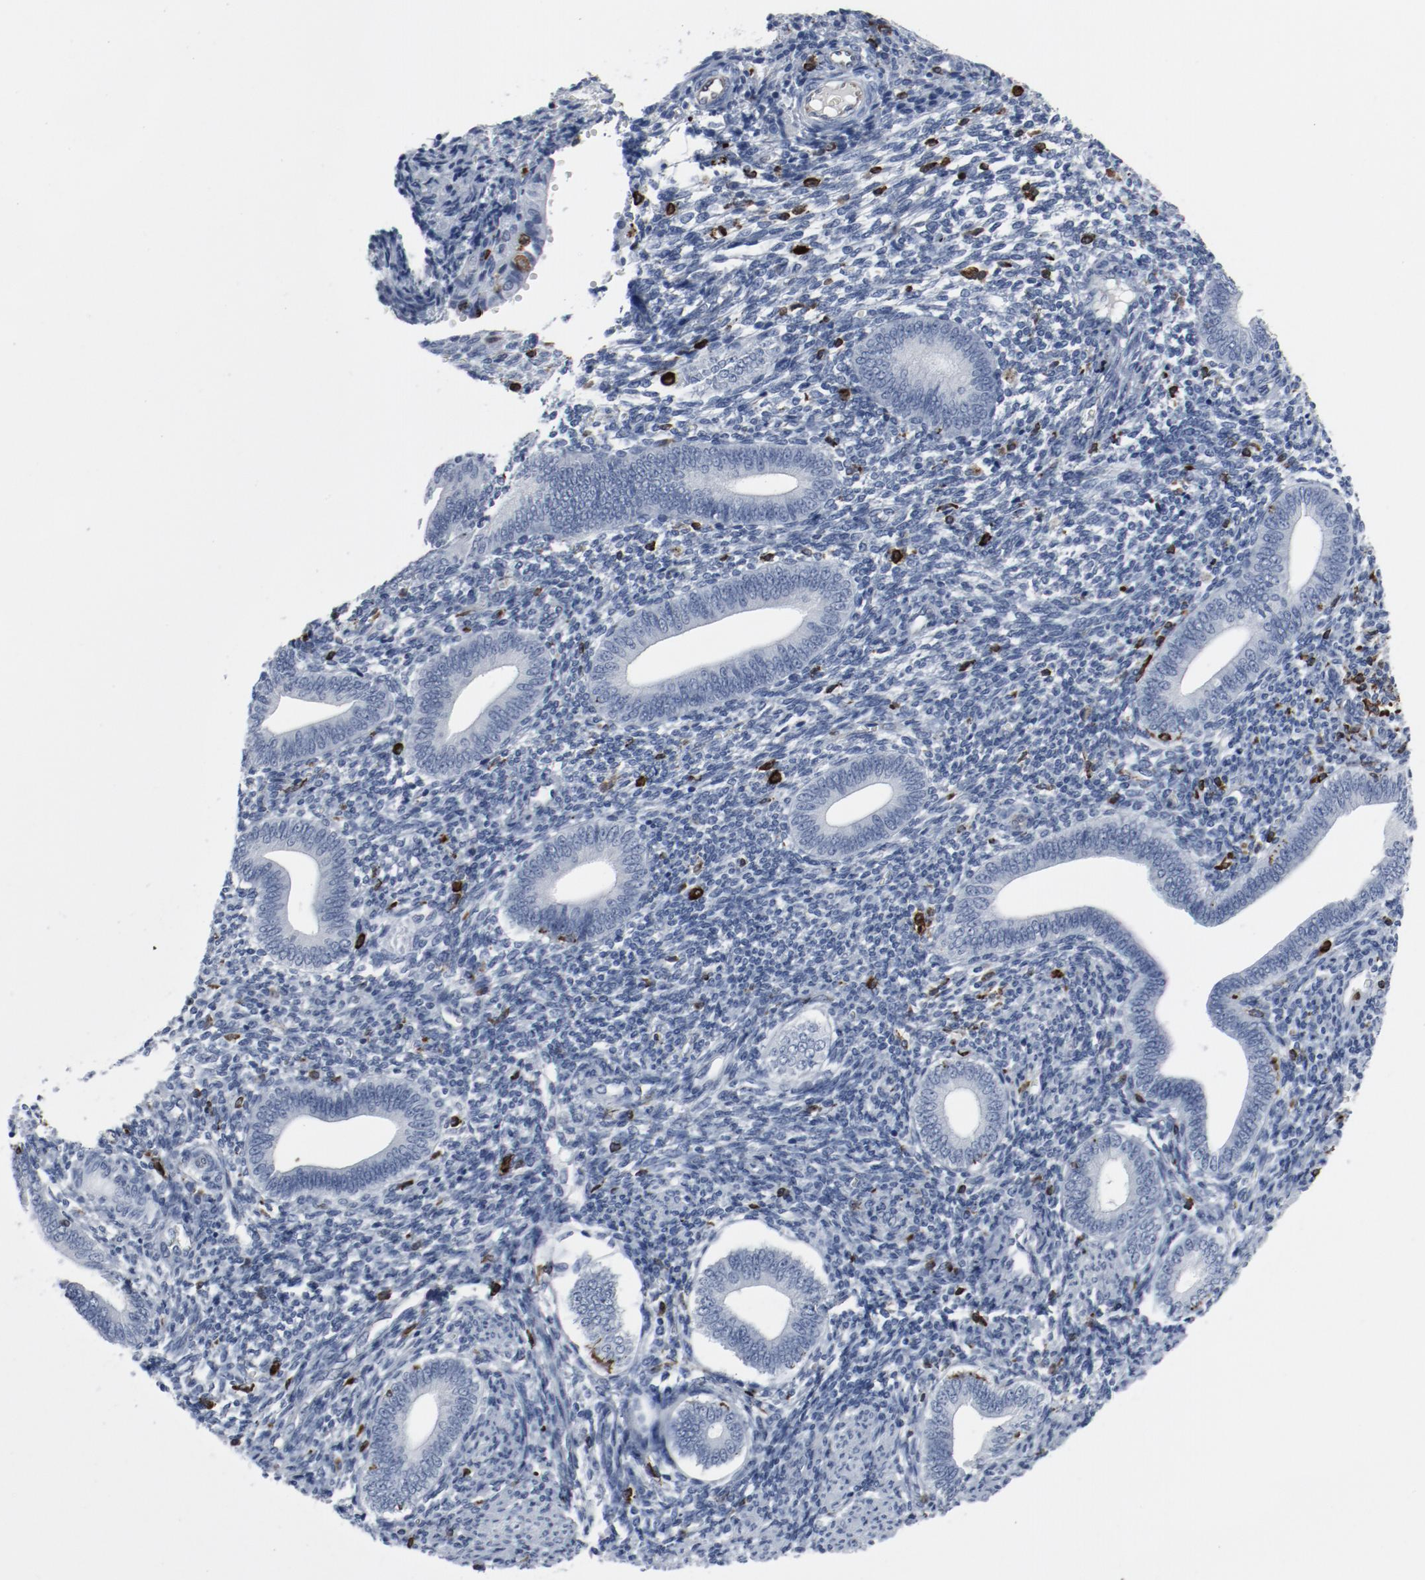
{"staining": {"intensity": "negative", "quantity": "none", "location": "none"}, "tissue": "endometrium", "cell_type": "Cells in endometrial stroma", "image_type": "normal", "snomed": [{"axis": "morphology", "description": "Normal tissue, NOS"}, {"axis": "topography", "description": "Uterus"}, {"axis": "topography", "description": "Endometrium"}], "caption": "Immunohistochemistry (IHC) micrograph of normal endometrium: human endometrium stained with DAB shows no significant protein positivity in cells in endometrial stroma. (Brightfield microscopy of DAB immunohistochemistry at high magnification).", "gene": "LCP2", "patient": {"sex": "female", "age": 33}}